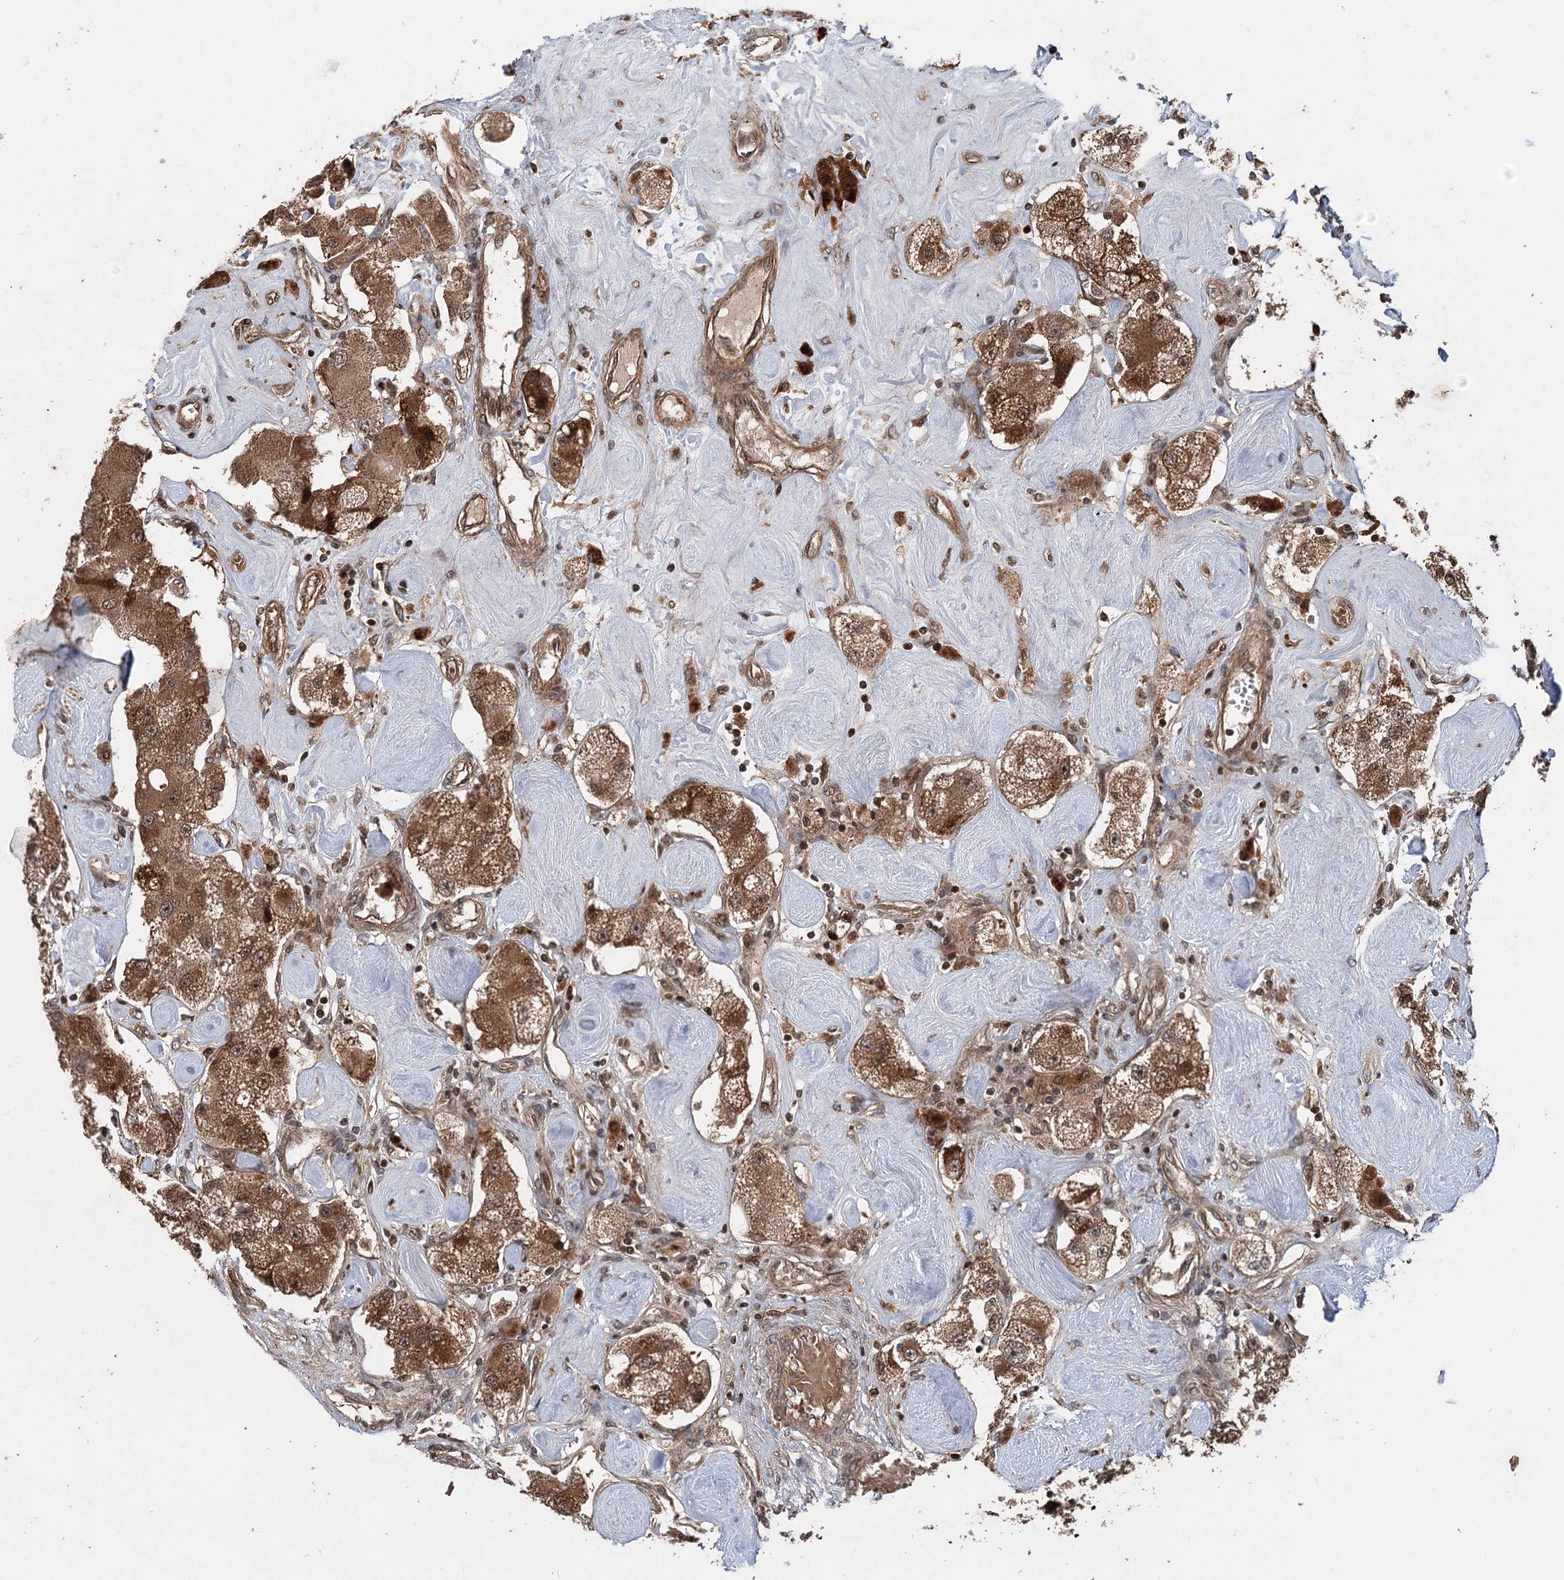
{"staining": {"intensity": "moderate", "quantity": ">75%", "location": "cytoplasmic/membranous"}, "tissue": "carcinoid", "cell_type": "Tumor cells", "image_type": "cancer", "snomed": [{"axis": "morphology", "description": "Carcinoid, malignant, NOS"}, {"axis": "topography", "description": "Pancreas"}], "caption": "Immunohistochemistry (IHC) micrograph of neoplastic tissue: human malignant carcinoid stained using immunohistochemistry displays medium levels of moderate protein expression localized specifically in the cytoplasmic/membranous of tumor cells, appearing as a cytoplasmic/membranous brown color.", "gene": "INSIG2", "patient": {"sex": "male", "age": 41}}